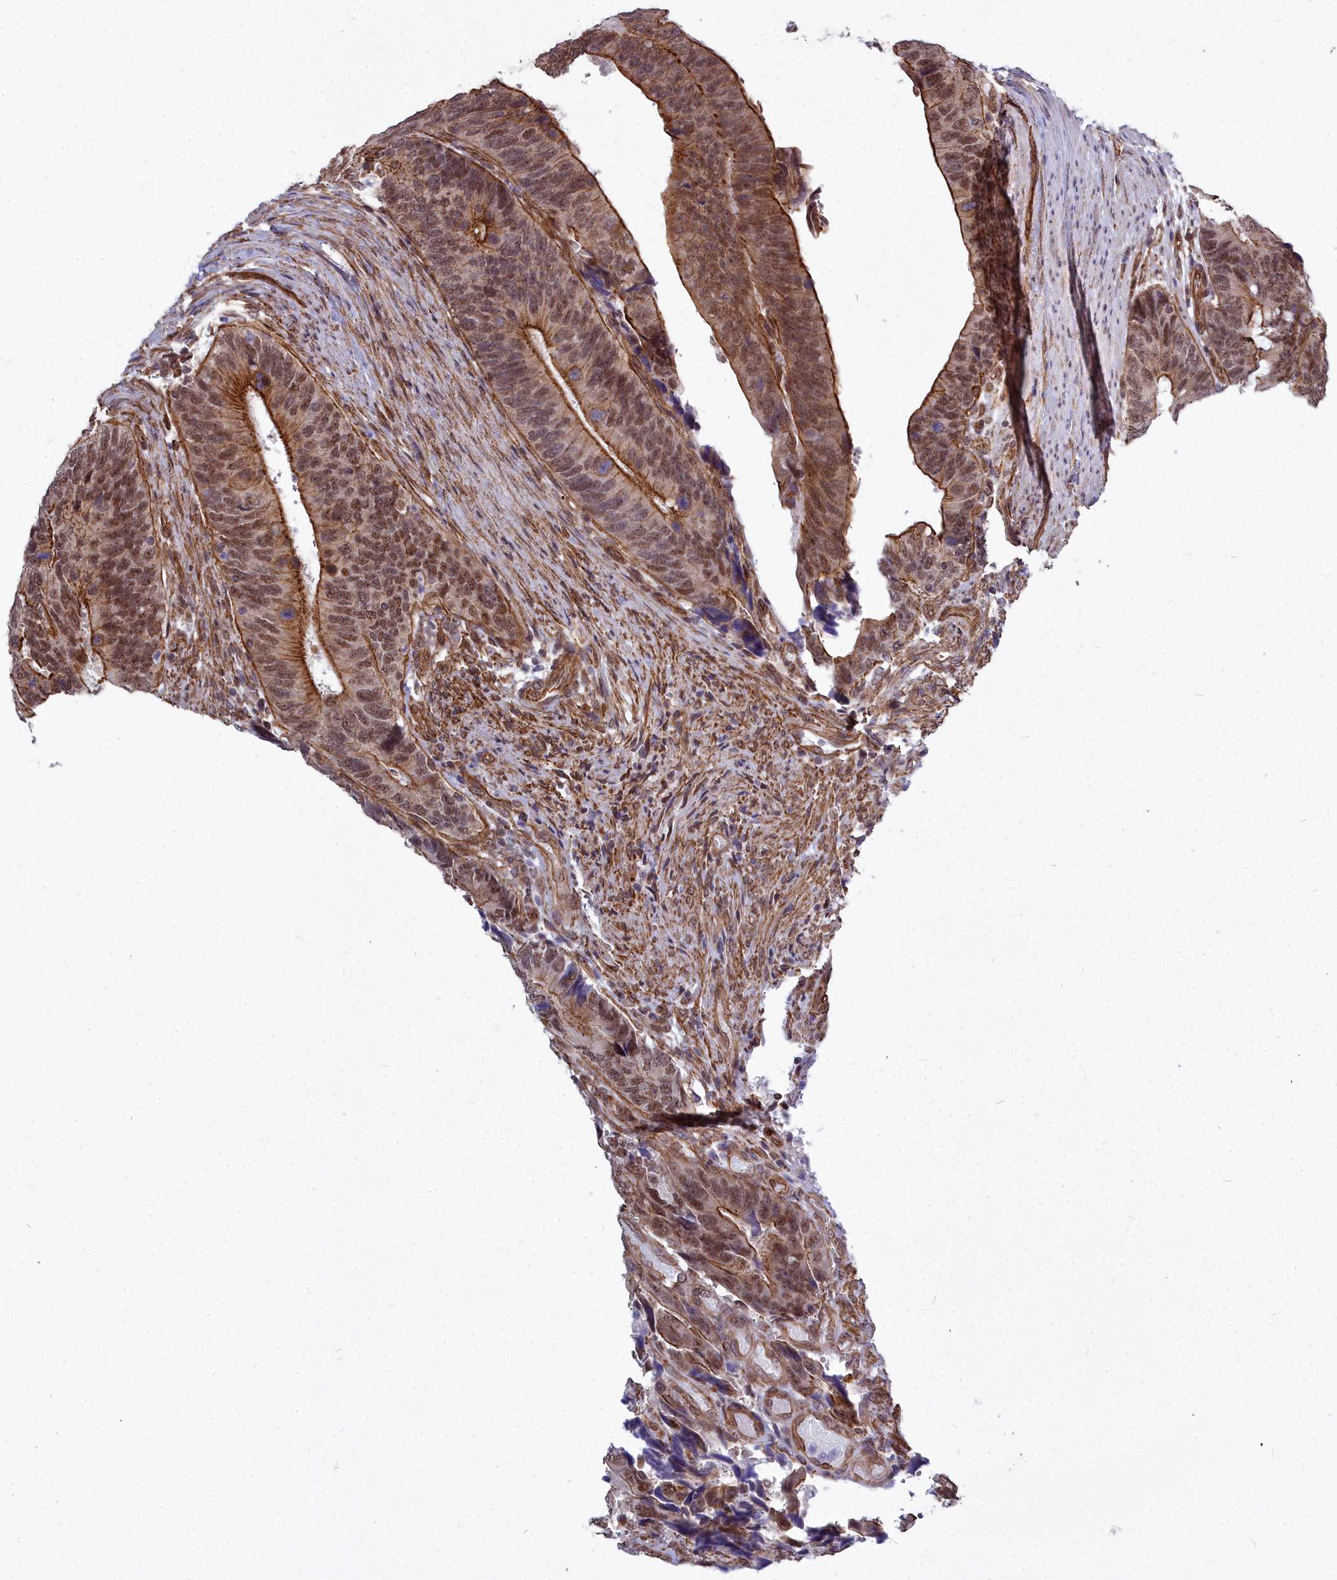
{"staining": {"intensity": "moderate", "quantity": ">75%", "location": "cytoplasmic/membranous,nuclear"}, "tissue": "colorectal cancer", "cell_type": "Tumor cells", "image_type": "cancer", "snomed": [{"axis": "morphology", "description": "Adenocarcinoma, NOS"}, {"axis": "topography", "description": "Colon"}], "caption": "Brown immunohistochemical staining in human colorectal cancer (adenocarcinoma) reveals moderate cytoplasmic/membranous and nuclear staining in approximately >75% of tumor cells. The protein is stained brown, and the nuclei are stained in blue (DAB (3,3'-diaminobenzidine) IHC with brightfield microscopy, high magnification).", "gene": "YJU2", "patient": {"sex": "male", "age": 87}}